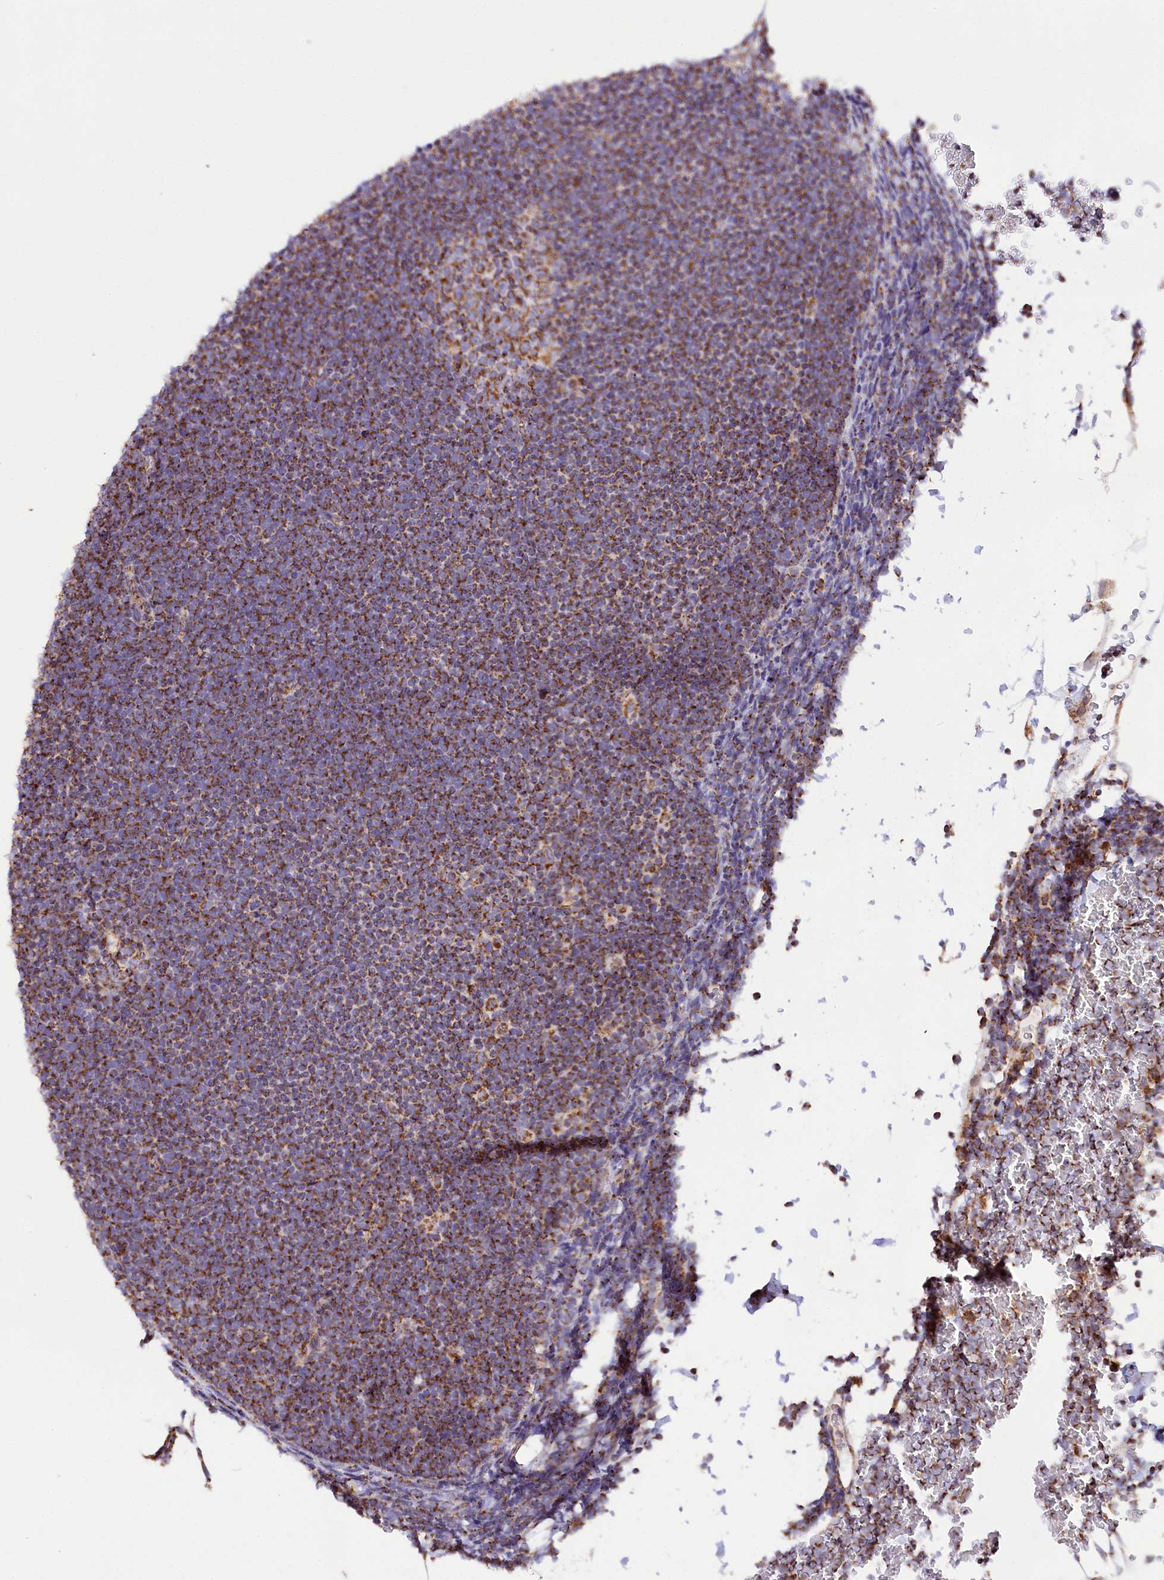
{"staining": {"intensity": "moderate", "quantity": ">75%", "location": "cytoplasmic/membranous"}, "tissue": "lymphoma", "cell_type": "Tumor cells", "image_type": "cancer", "snomed": [{"axis": "morphology", "description": "Malignant lymphoma, non-Hodgkin's type, High grade"}, {"axis": "topography", "description": "Lymph node"}], "caption": "Malignant lymphoma, non-Hodgkin's type (high-grade) was stained to show a protein in brown. There is medium levels of moderate cytoplasmic/membranous positivity in about >75% of tumor cells.", "gene": "NDUFA8", "patient": {"sex": "male", "age": 13}}